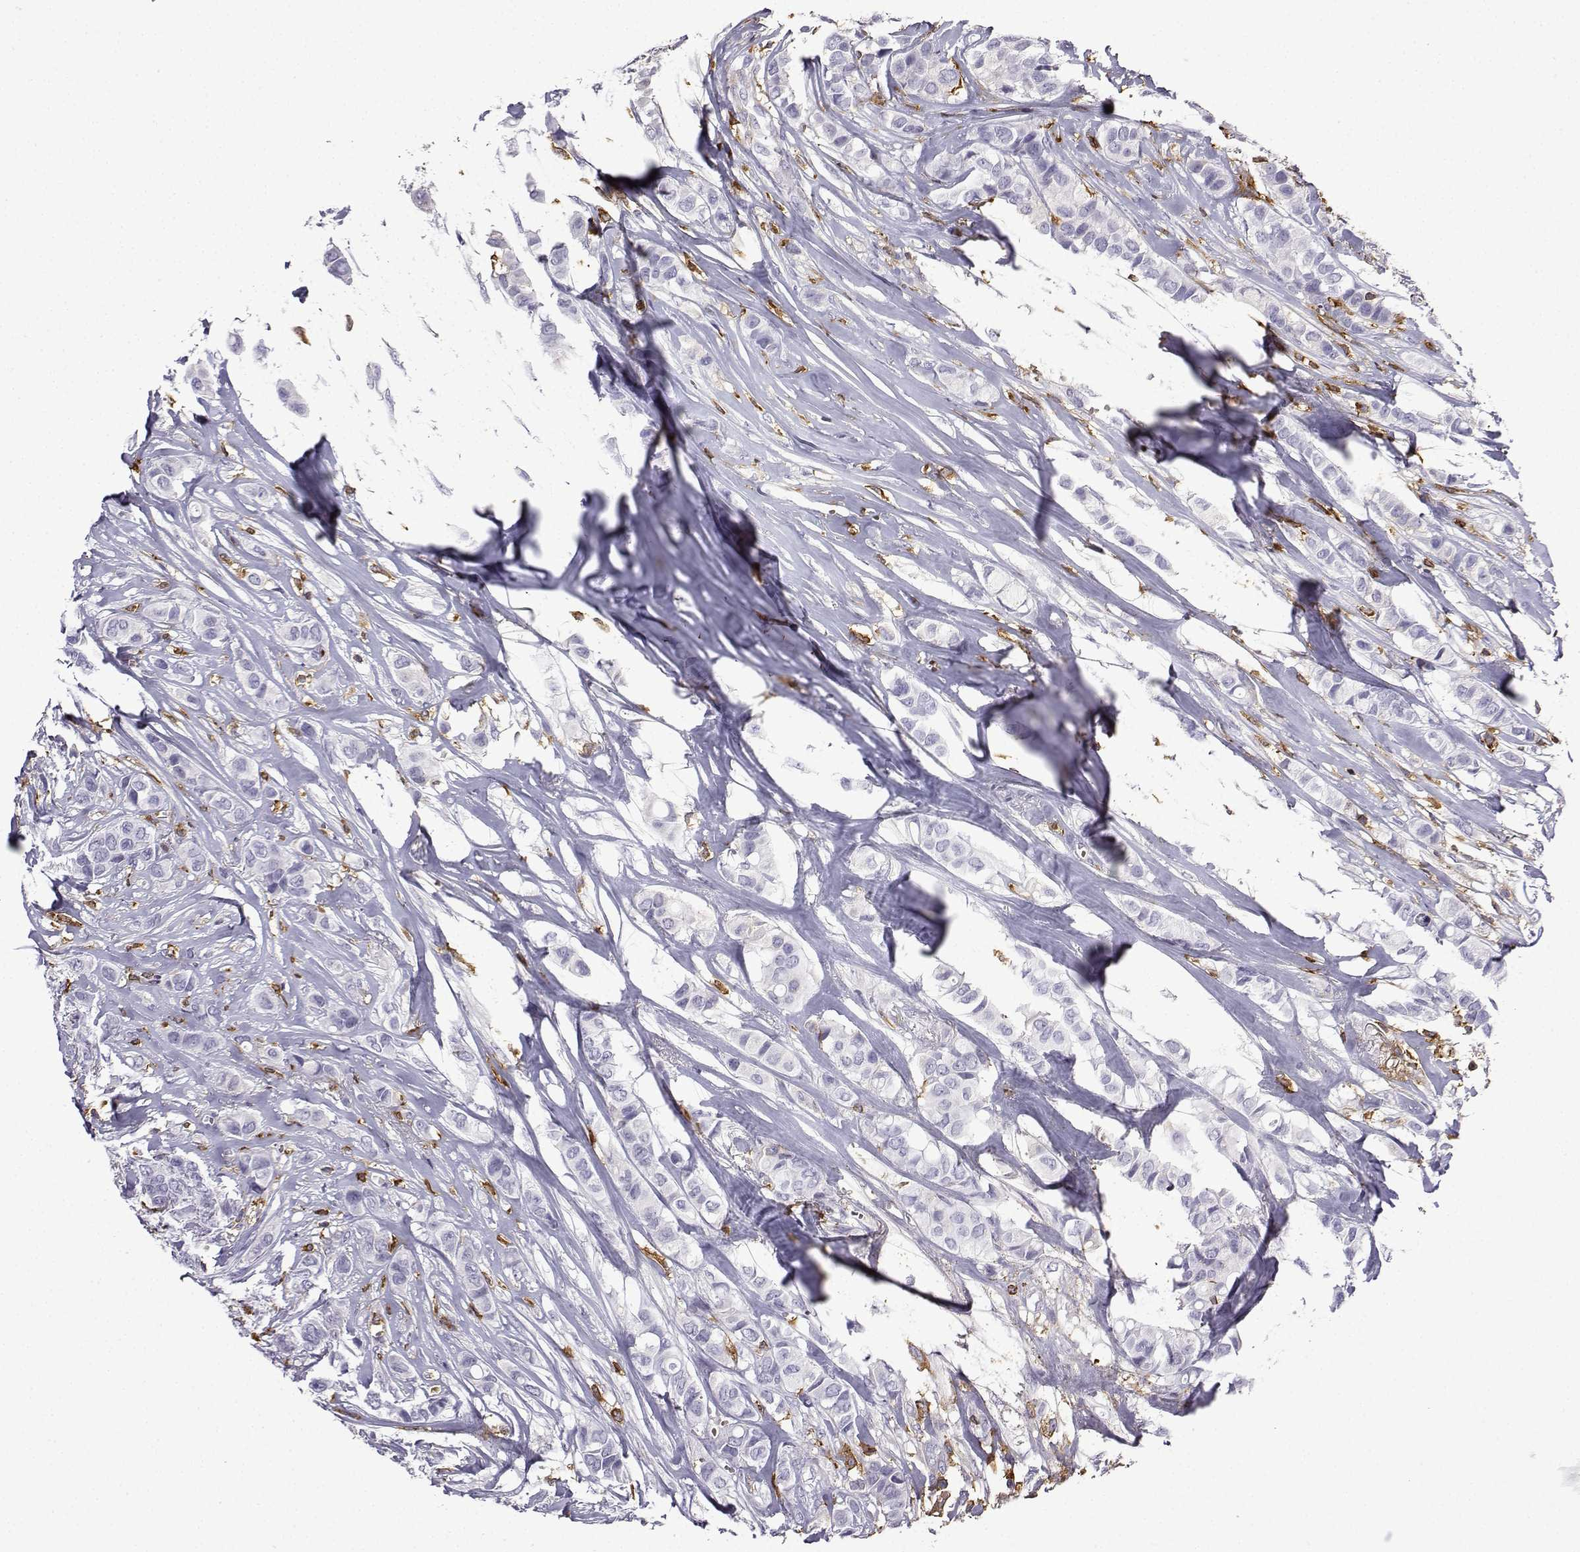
{"staining": {"intensity": "negative", "quantity": "none", "location": "none"}, "tissue": "breast cancer", "cell_type": "Tumor cells", "image_type": "cancer", "snomed": [{"axis": "morphology", "description": "Duct carcinoma"}, {"axis": "topography", "description": "Breast"}], "caption": "Immunohistochemistry (IHC) histopathology image of breast infiltrating ductal carcinoma stained for a protein (brown), which displays no staining in tumor cells.", "gene": "DOCK10", "patient": {"sex": "female", "age": 85}}